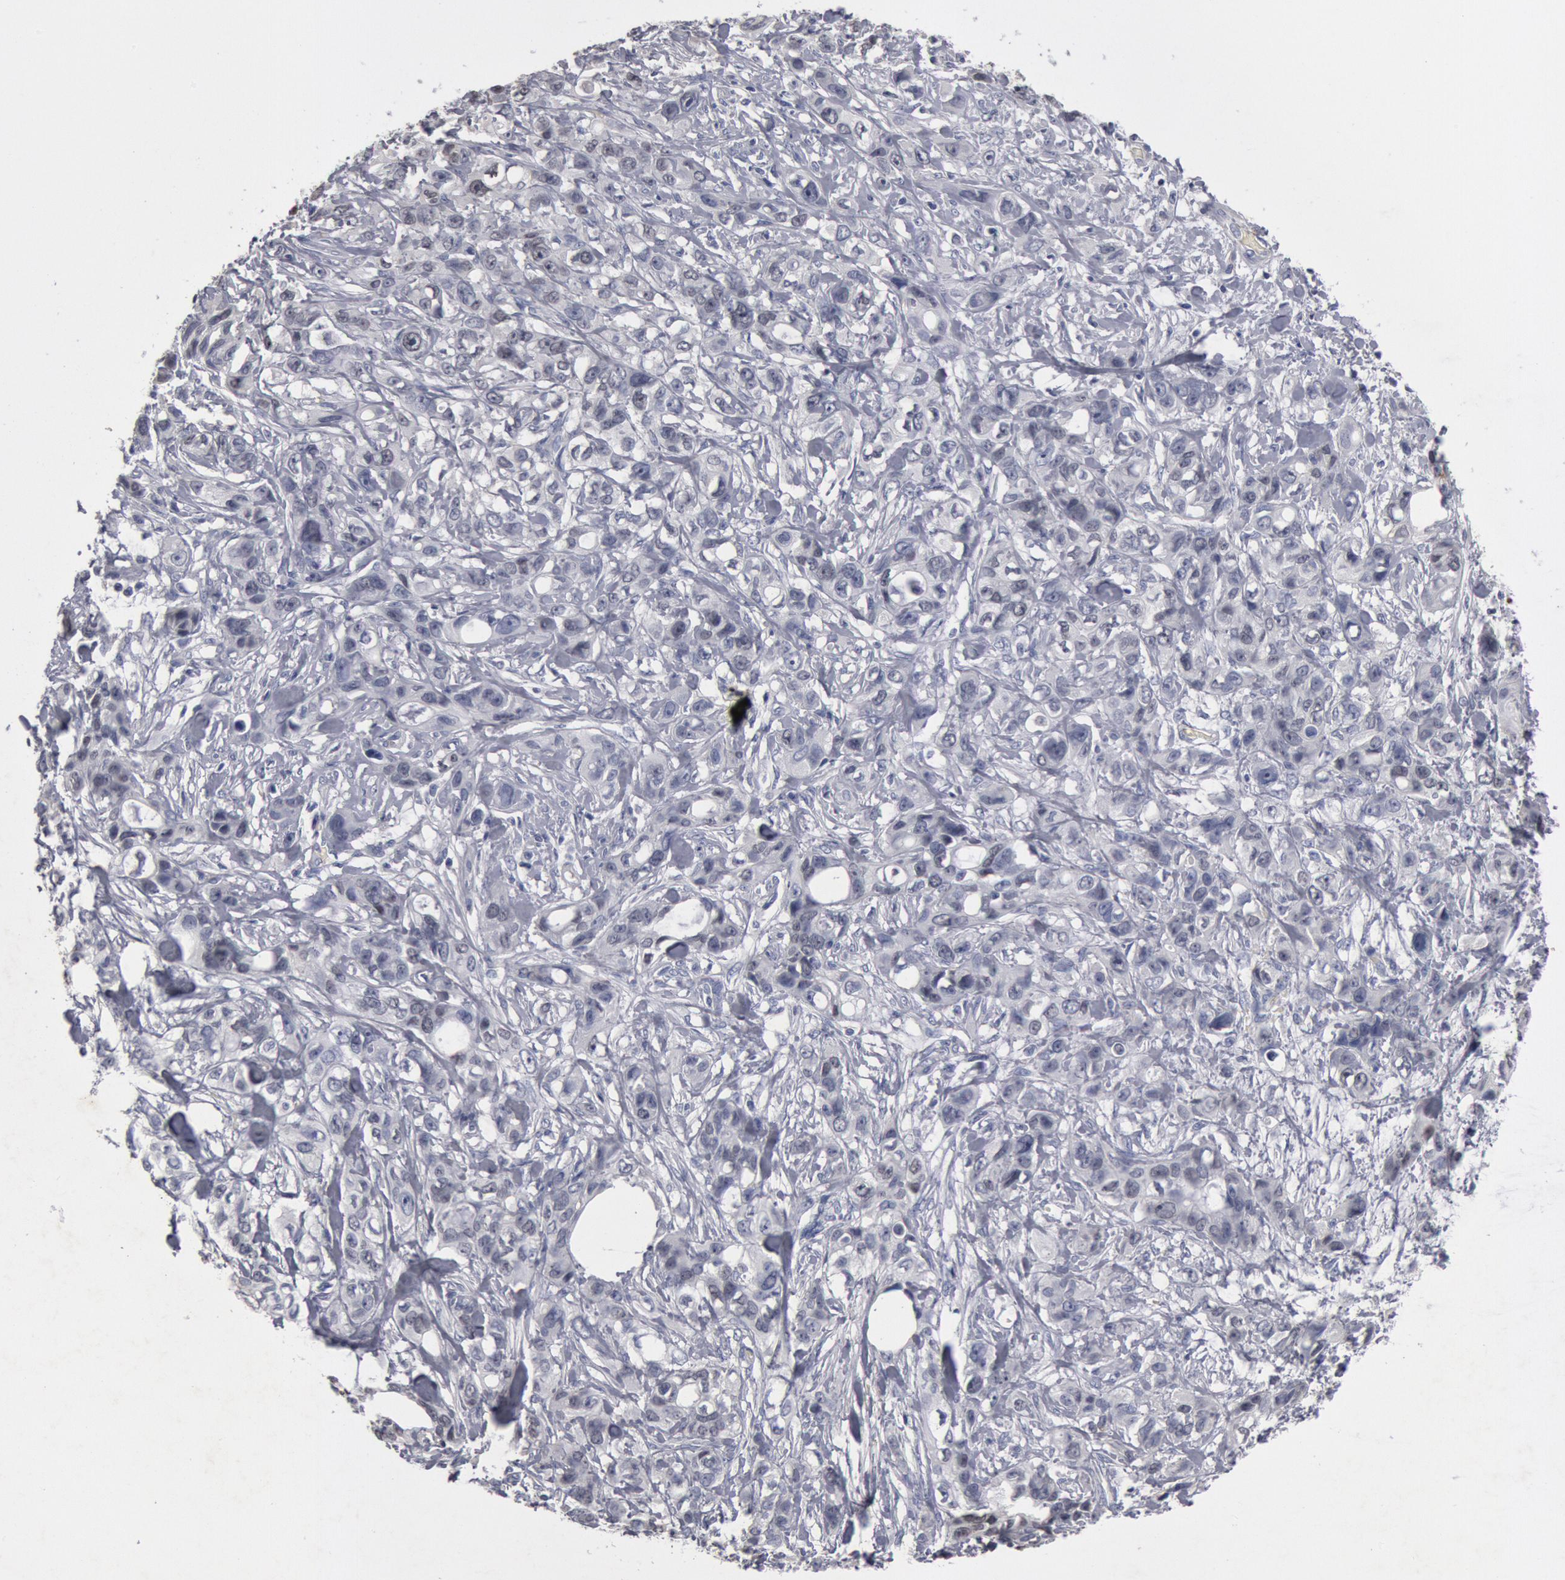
{"staining": {"intensity": "negative", "quantity": "none", "location": "none"}, "tissue": "stomach cancer", "cell_type": "Tumor cells", "image_type": "cancer", "snomed": [{"axis": "morphology", "description": "Adenocarcinoma, NOS"}, {"axis": "topography", "description": "Stomach, upper"}], "caption": "A high-resolution photomicrograph shows immunohistochemistry (IHC) staining of stomach cancer, which displays no significant staining in tumor cells.", "gene": "FOXA2", "patient": {"sex": "male", "age": 47}}